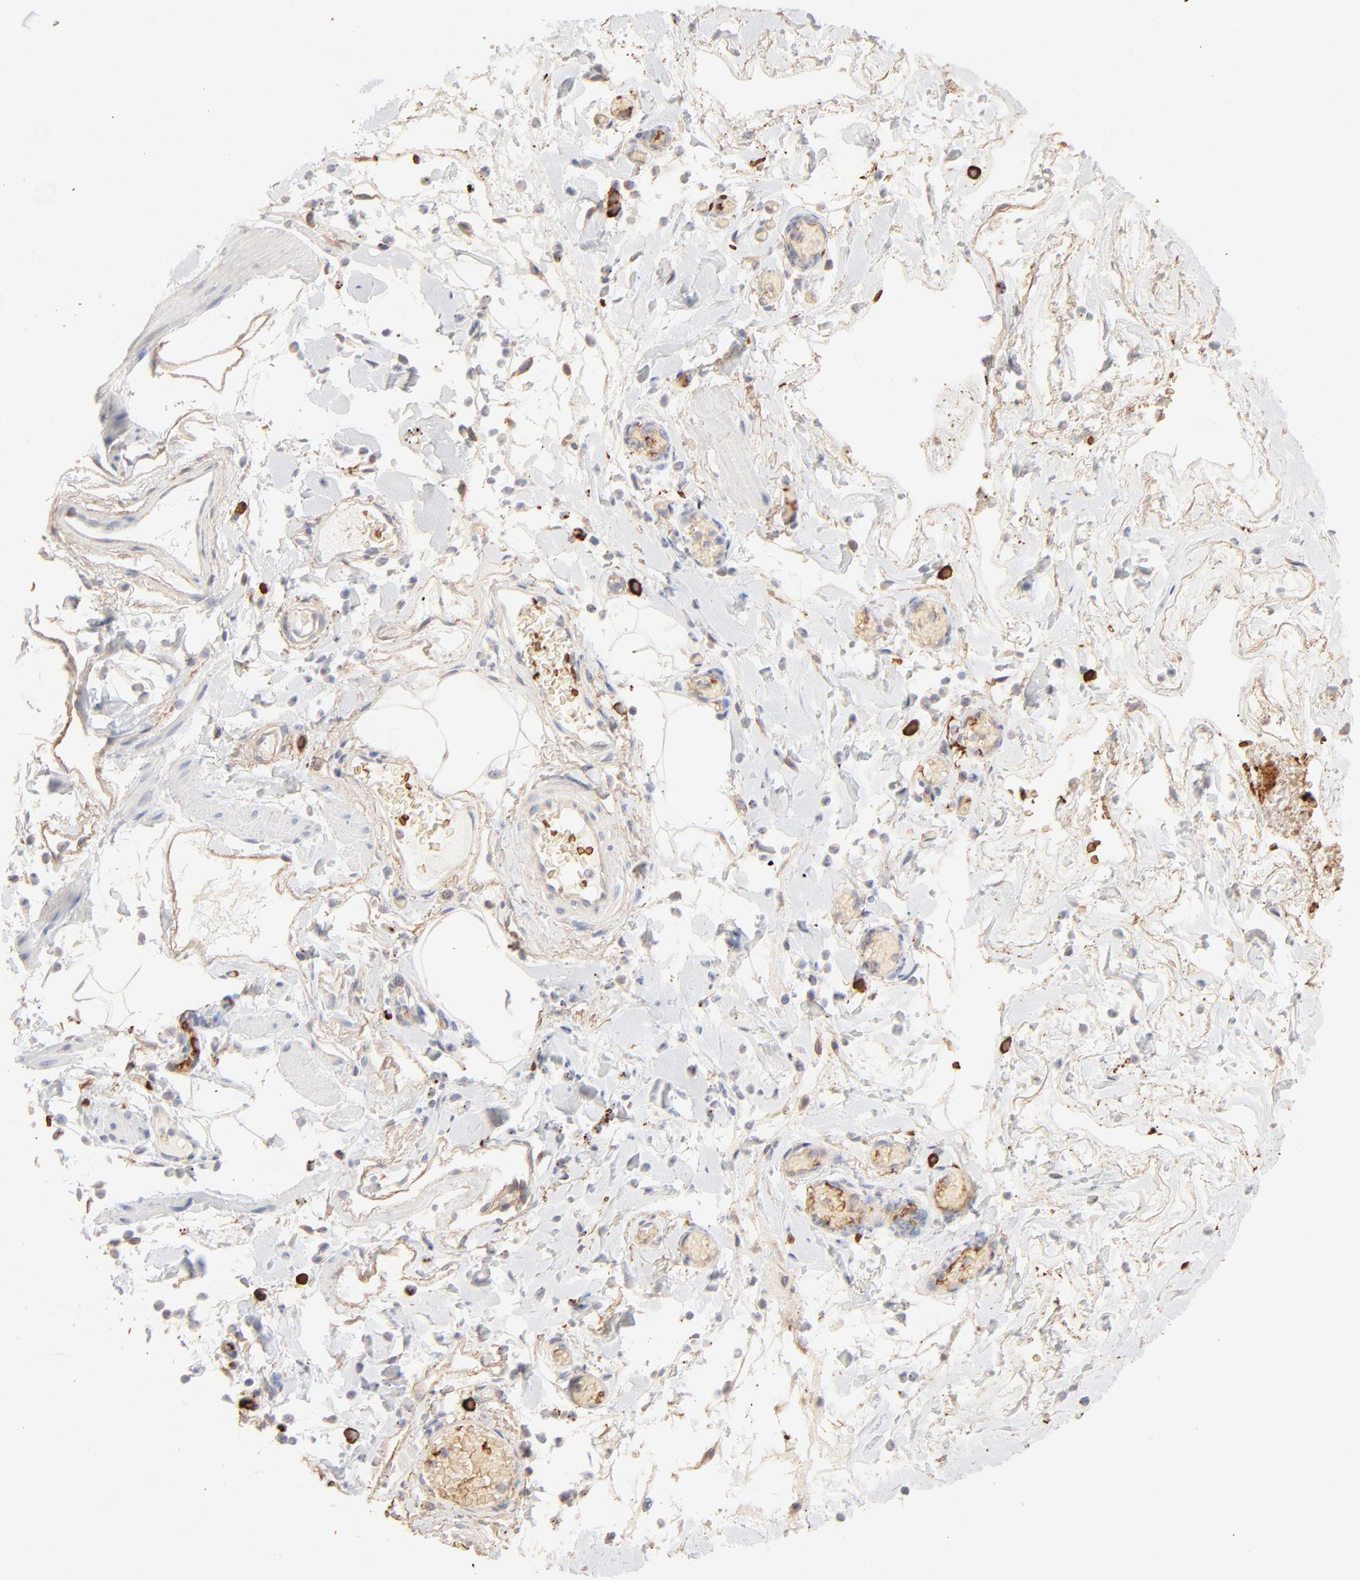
{"staining": {"intensity": "negative", "quantity": "none", "location": "none"}, "tissue": "smooth muscle", "cell_type": "Smooth muscle cells", "image_type": "normal", "snomed": [{"axis": "morphology", "description": "Normal tissue, NOS"}, {"axis": "topography", "description": "Smooth muscle"}, {"axis": "topography", "description": "Colon"}], "caption": "The IHC photomicrograph has no significant expression in smooth muscle cells of smooth muscle. Brightfield microscopy of immunohistochemistry (IHC) stained with DAB (brown) and hematoxylin (blue), captured at high magnification.", "gene": "SPTB", "patient": {"sex": "male", "age": 67}}